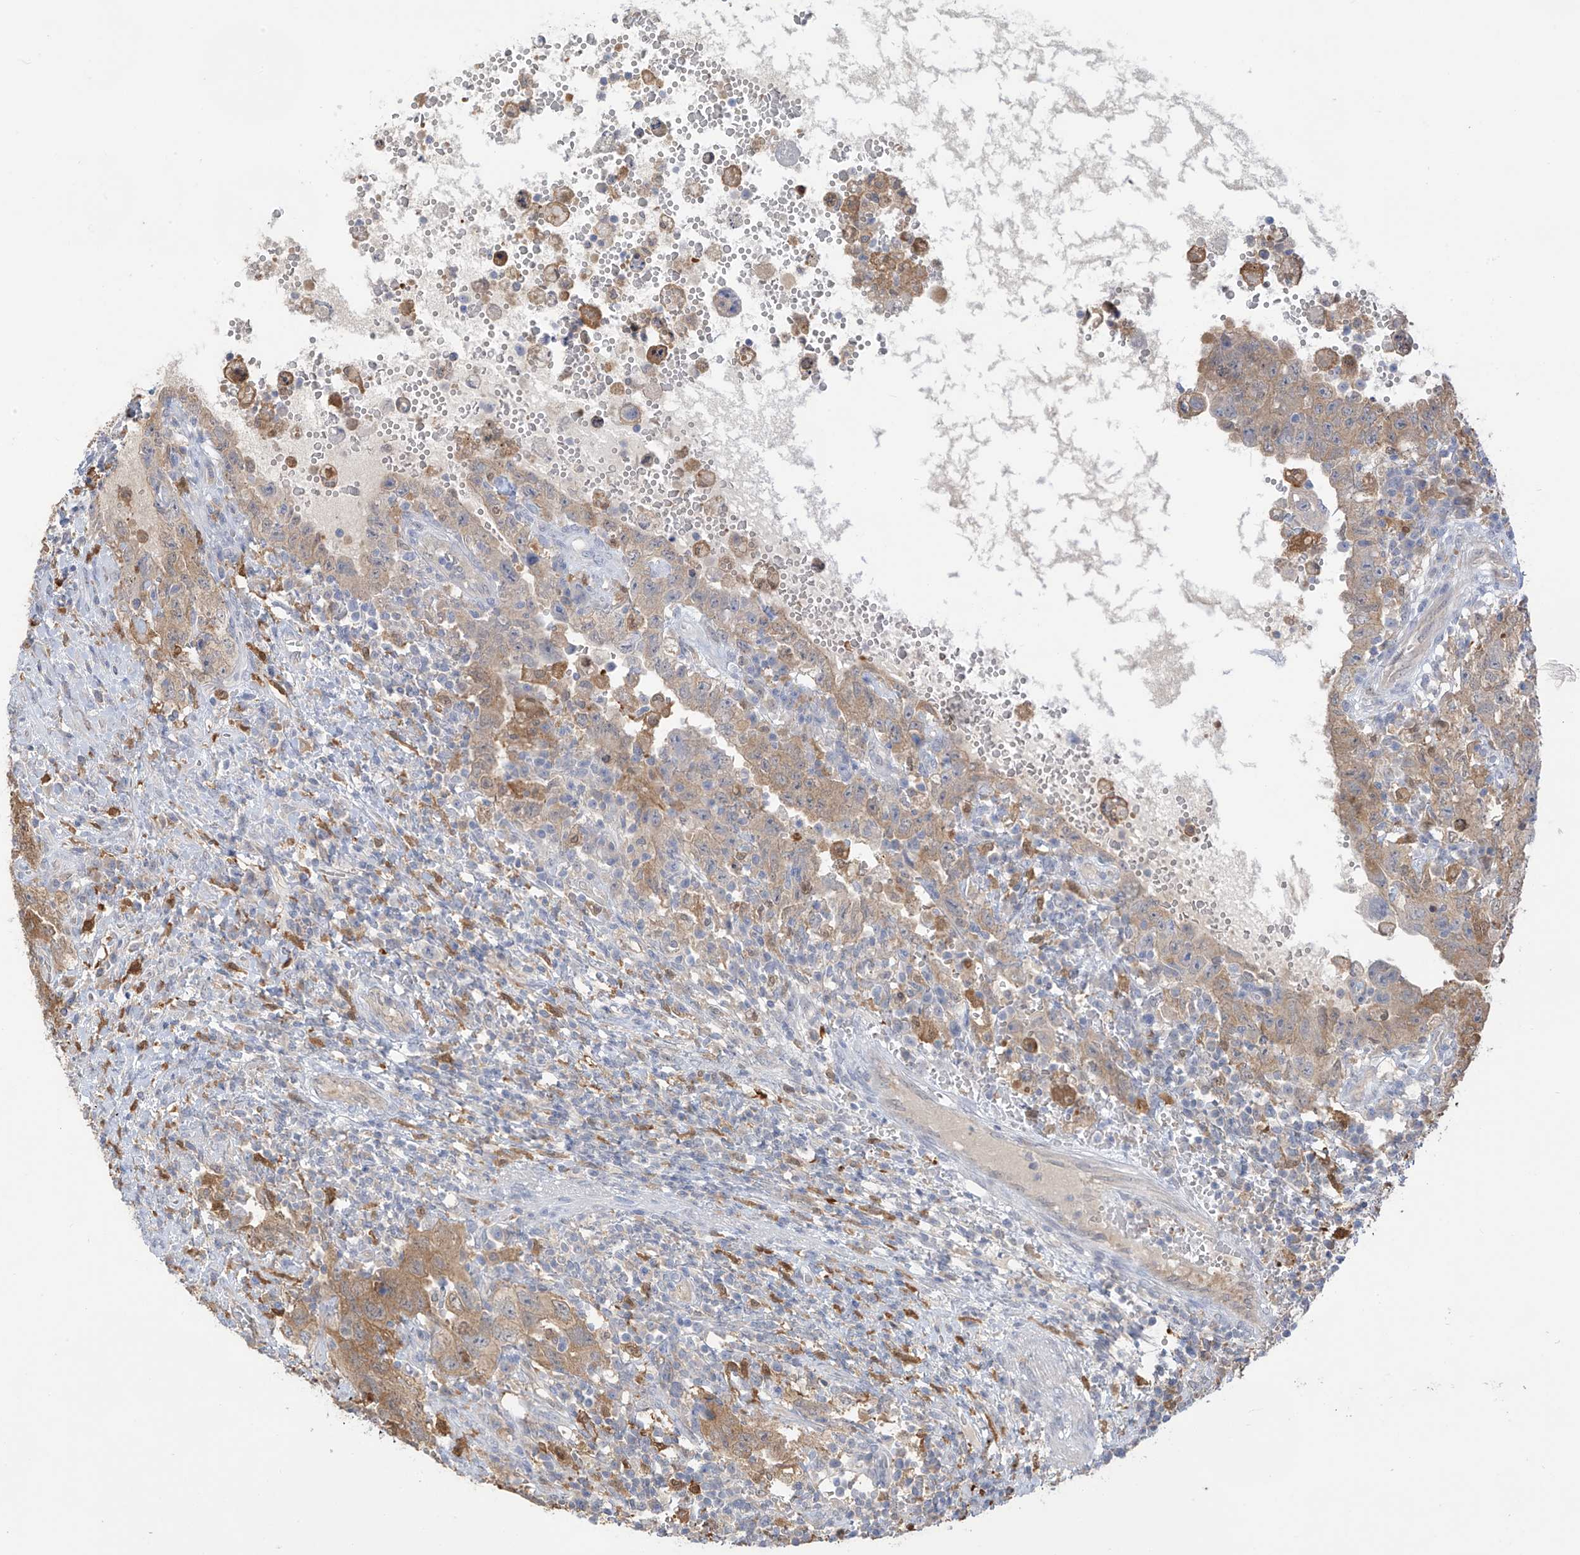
{"staining": {"intensity": "moderate", "quantity": ">75%", "location": "cytoplasmic/membranous"}, "tissue": "testis cancer", "cell_type": "Tumor cells", "image_type": "cancer", "snomed": [{"axis": "morphology", "description": "Carcinoma, Embryonal, NOS"}, {"axis": "topography", "description": "Testis"}], "caption": "Protein expression analysis of testis embryonal carcinoma exhibits moderate cytoplasmic/membranous positivity in approximately >75% of tumor cells.", "gene": "IDH1", "patient": {"sex": "male", "age": 26}}